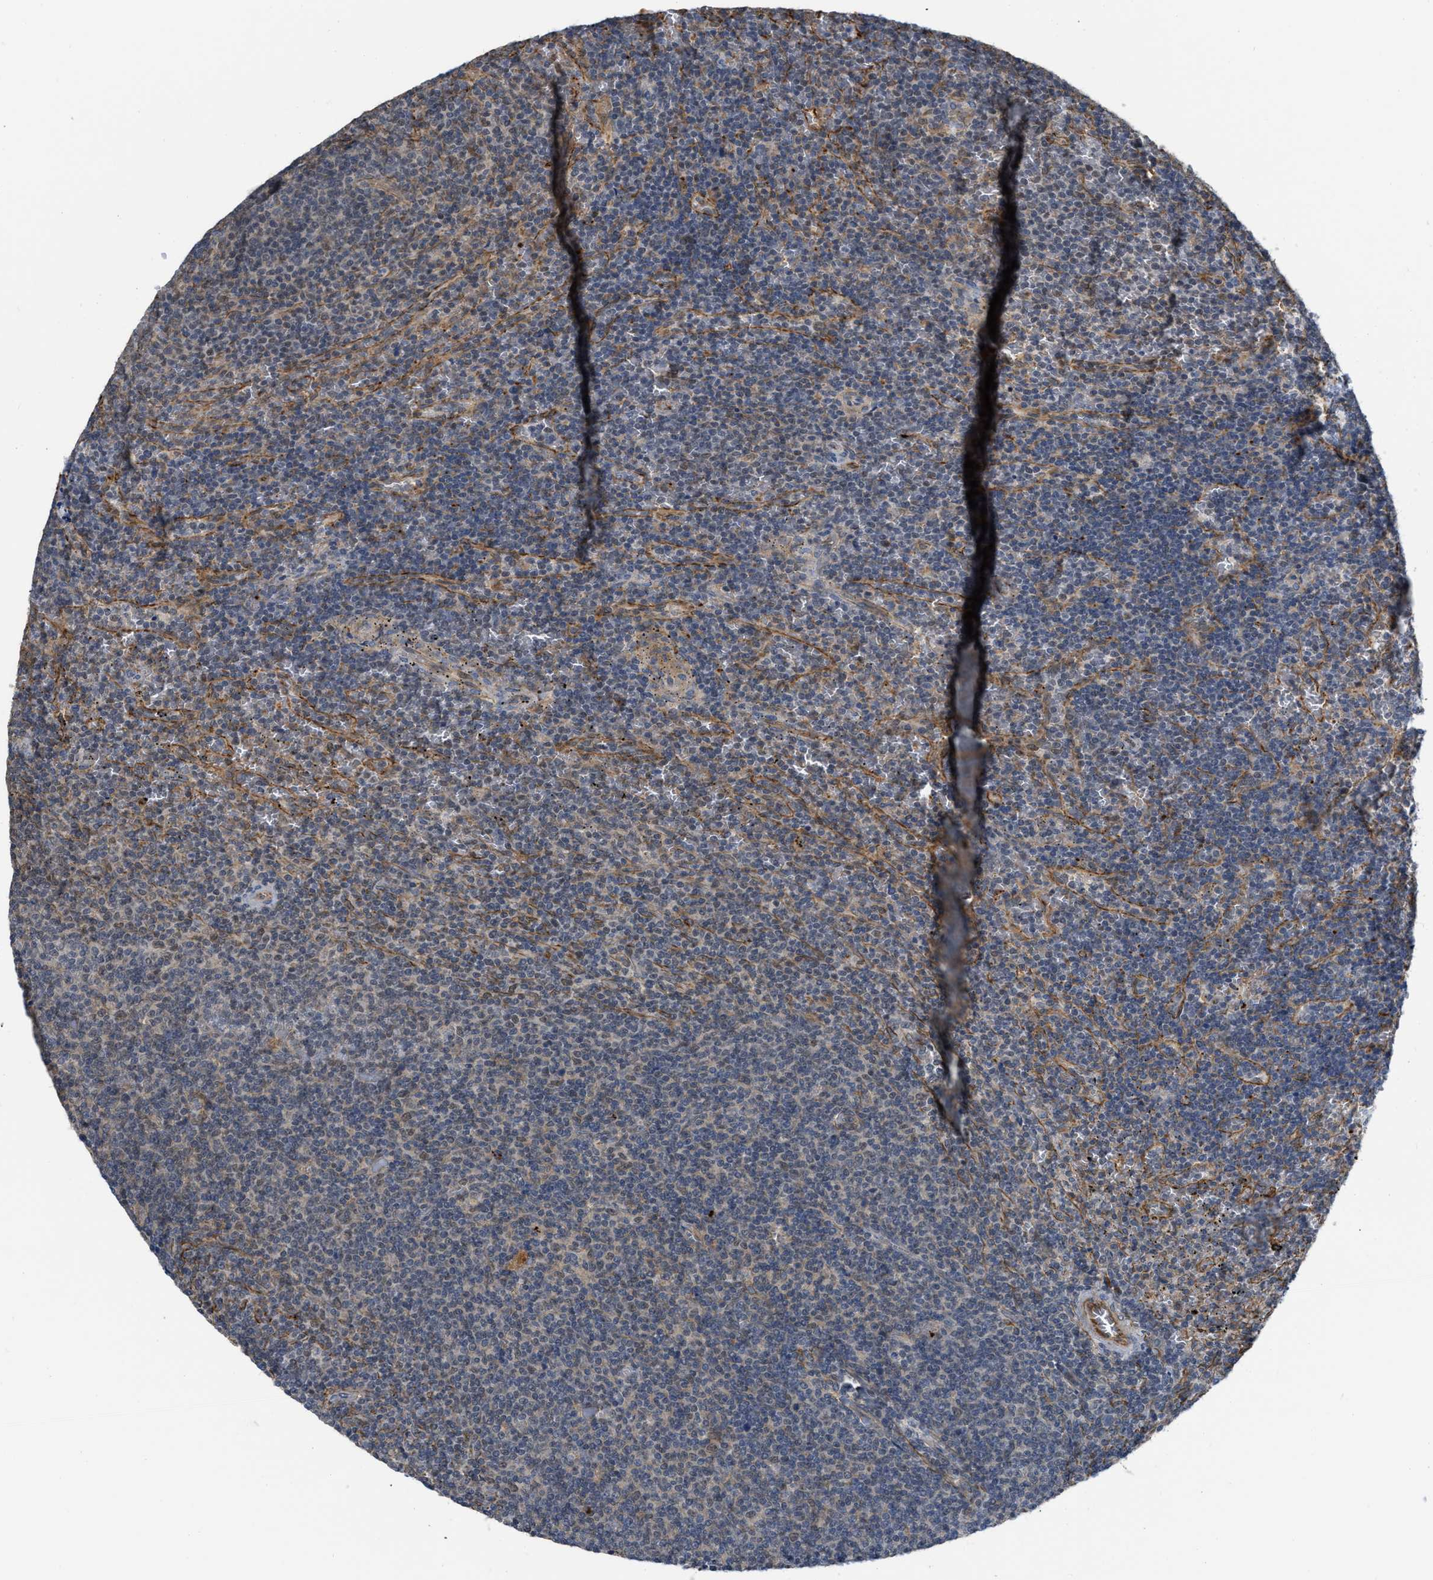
{"staining": {"intensity": "weak", "quantity": "<25%", "location": "cytoplasmic/membranous"}, "tissue": "lymphoma", "cell_type": "Tumor cells", "image_type": "cancer", "snomed": [{"axis": "morphology", "description": "Malignant lymphoma, non-Hodgkin's type, Low grade"}, {"axis": "topography", "description": "Spleen"}], "caption": "A photomicrograph of malignant lymphoma, non-Hodgkin's type (low-grade) stained for a protein displays no brown staining in tumor cells. (Brightfield microscopy of DAB (3,3'-diaminobenzidine) immunohistochemistry at high magnification).", "gene": "NAPEPLD", "patient": {"sex": "female", "age": 19}}